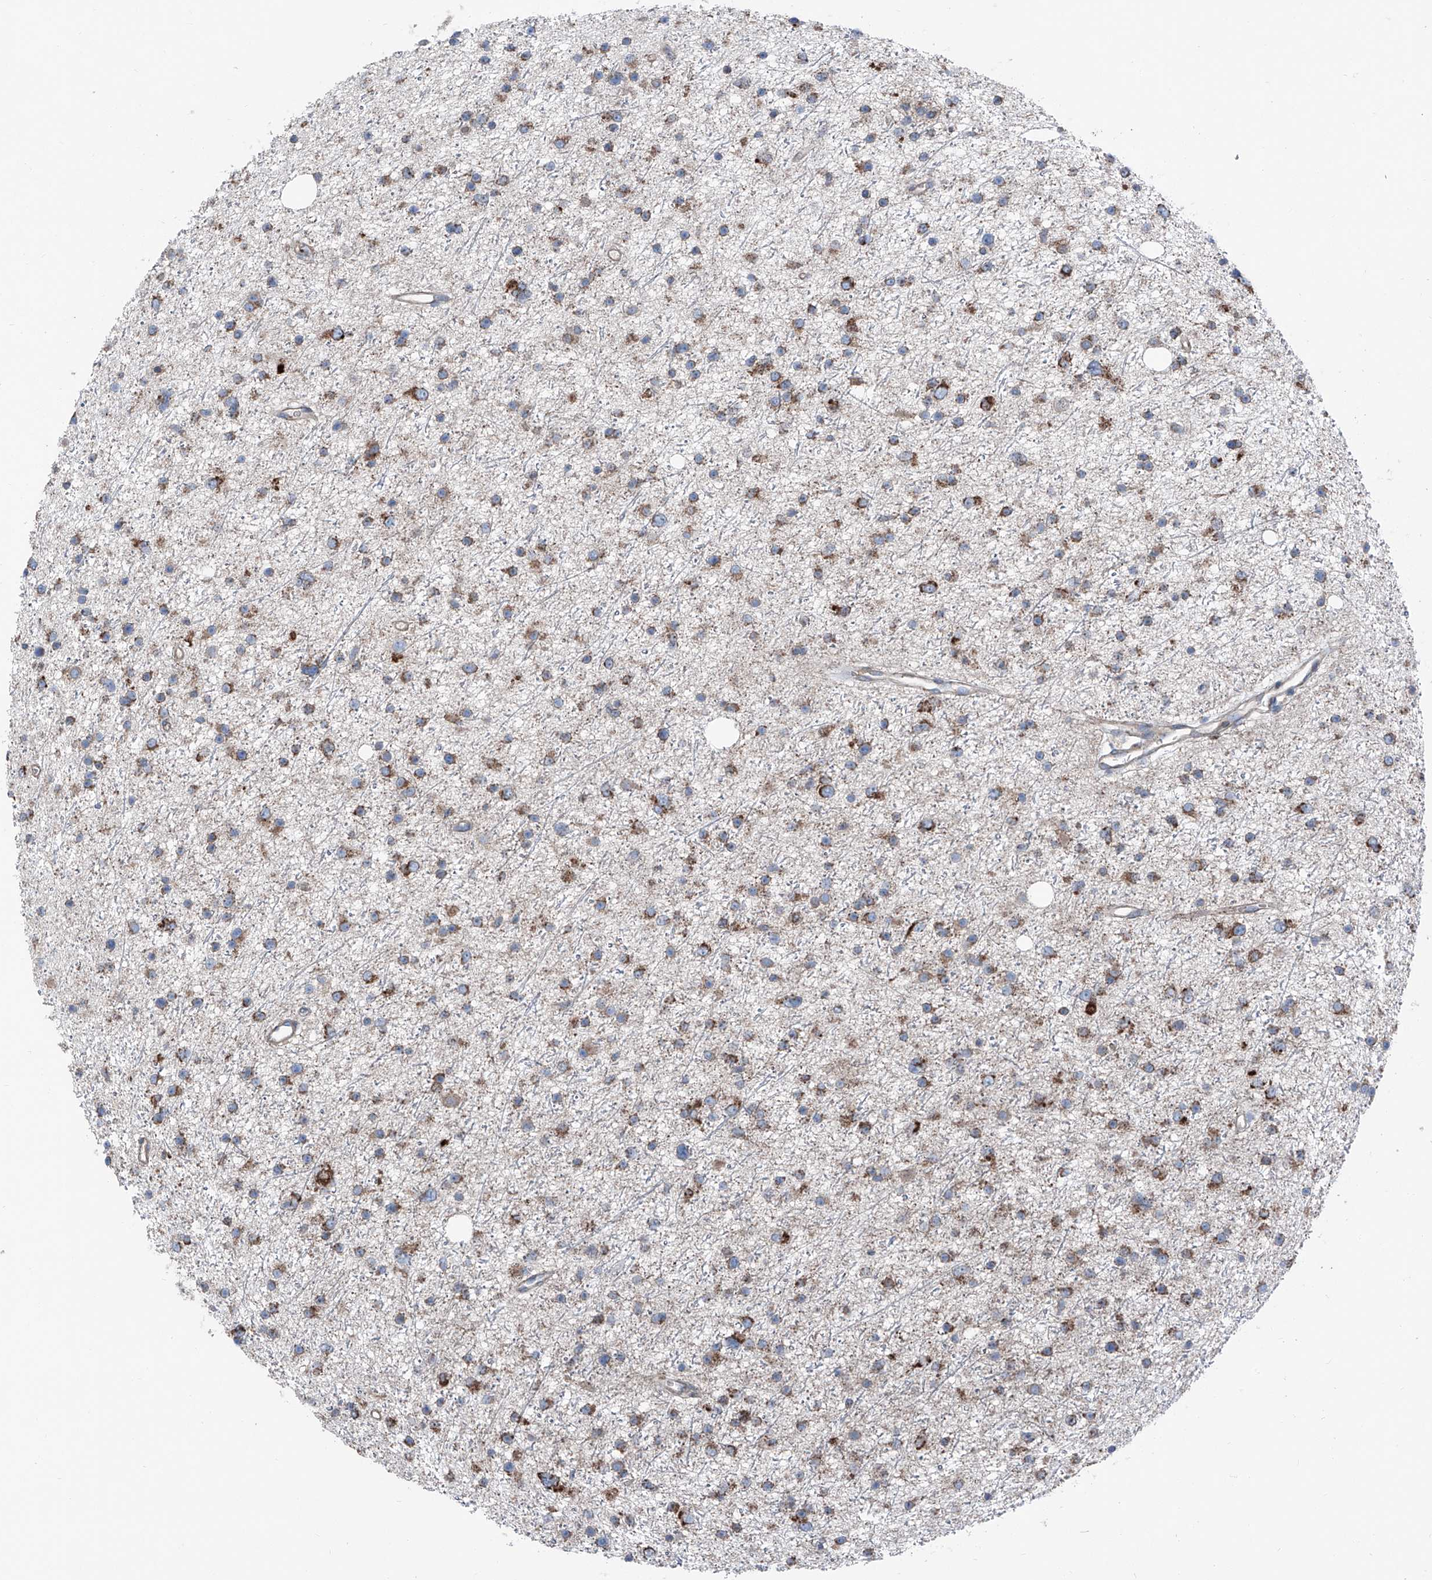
{"staining": {"intensity": "moderate", "quantity": ">75%", "location": "cytoplasmic/membranous"}, "tissue": "glioma", "cell_type": "Tumor cells", "image_type": "cancer", "snomed": [{"axis": "morphology", "description": "Glioma, malignant, Low grade"}, {"axis": "topography", "description": "Cerebral cortex"}], "caption": "This is a photomicrograph of immunohistochemistry staining of malignant glioma (low-grade), which shows moderate staining in the cytoplasmic/membranous of tumor cells.", "gene": "GPAT3", "patient": {"sex": "female", "age": 39}}